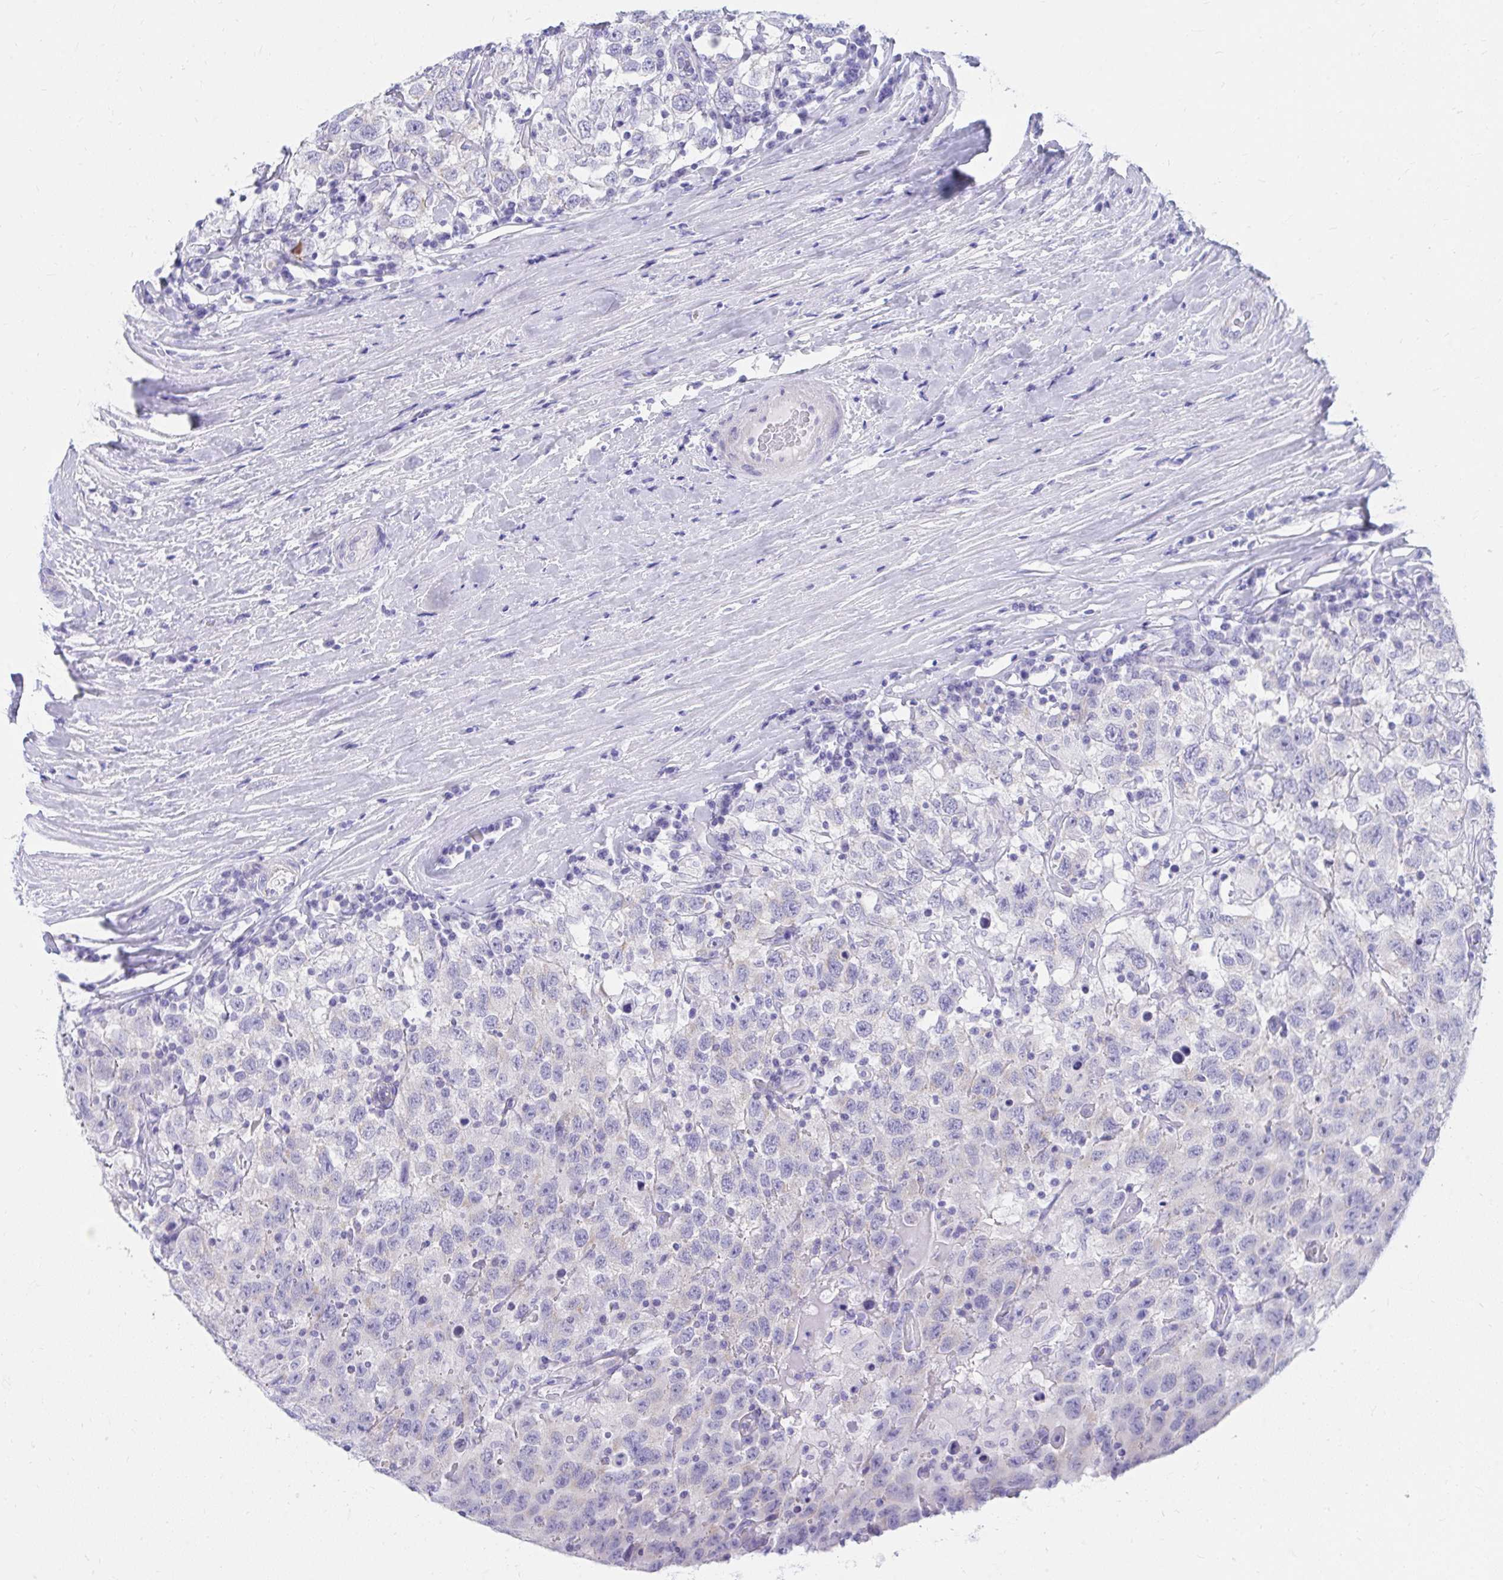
{"staining": {"intensity": "negative", "quantity": "none", "location": "none"}, "tissue": "testis cancer", "cell_type": "Tumor cells", "image_type": "cancer", "snomed": [{"axis": "morphology", "description": "Seminoma, NOS"}, {"axis": "topography", "description": "Testis"}], "caption": "High magnification brightfield microscopy of seminoma (testis) stained with DAB (3,3'-diaminobenzidine) (brown) and counterstained with hematoxylin (blue): tumor cells show no significant positivity.", "gene": "SHISA8", "patient": {"sex": "male", "age": 41}}